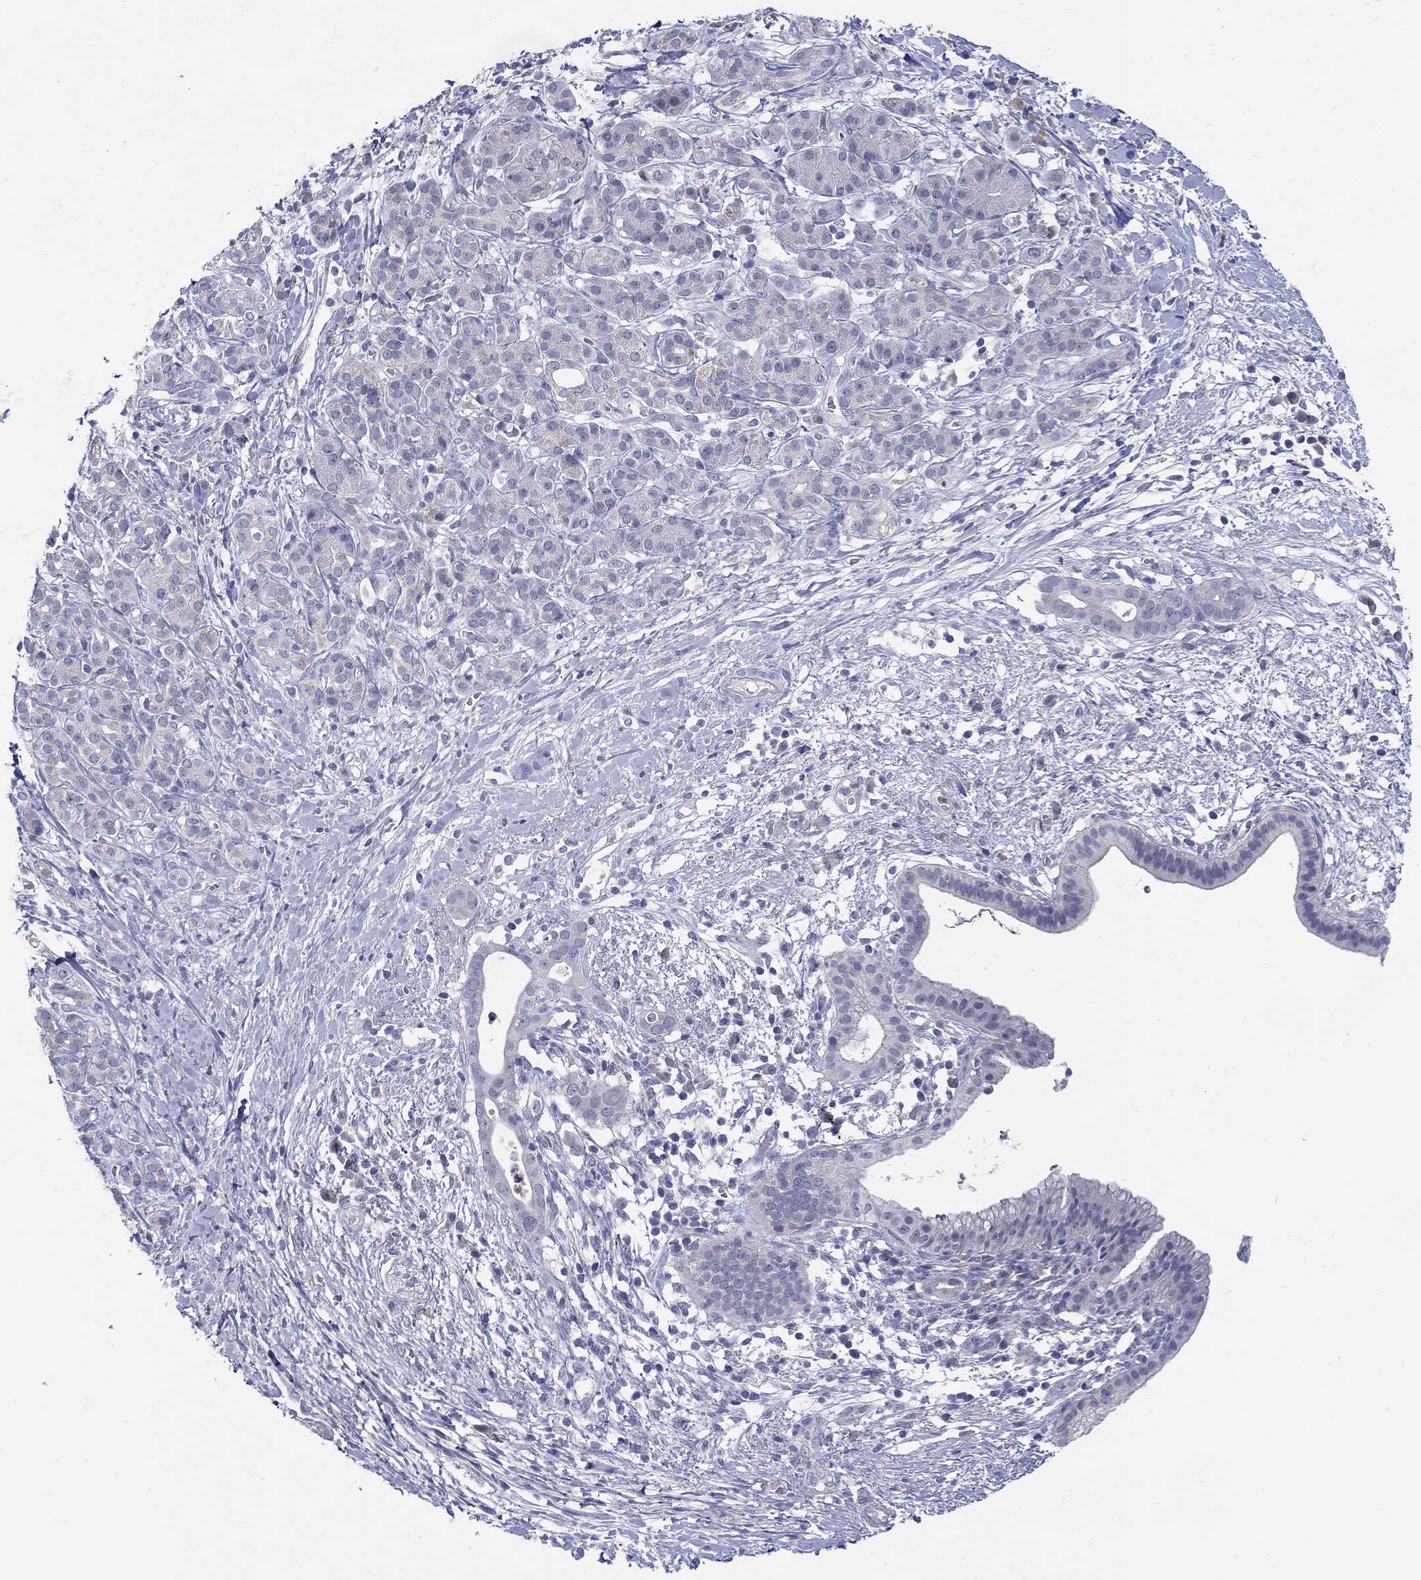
{"staining": {"intensity": "negative", "quantity": "none", "location": "none"}, "tissue": "pancreatic cancer", "cell_type": "Tumor cells", "image_type": "cancer", "snomed": [{"axis": "morphology", "description": "Adenocarcinoma, NOS"}, {"axis": "topography", "description": "Pancreas"}], "caption": "High magnification brightfield microscopy of pancreatic adenocarcinoma stained with DAB (brown) and counterstained with hematoxylin (blue): tumor cells show no significant expression.", "gene": "ABCA4", "patient": {"sex": "male", "age": 61}}